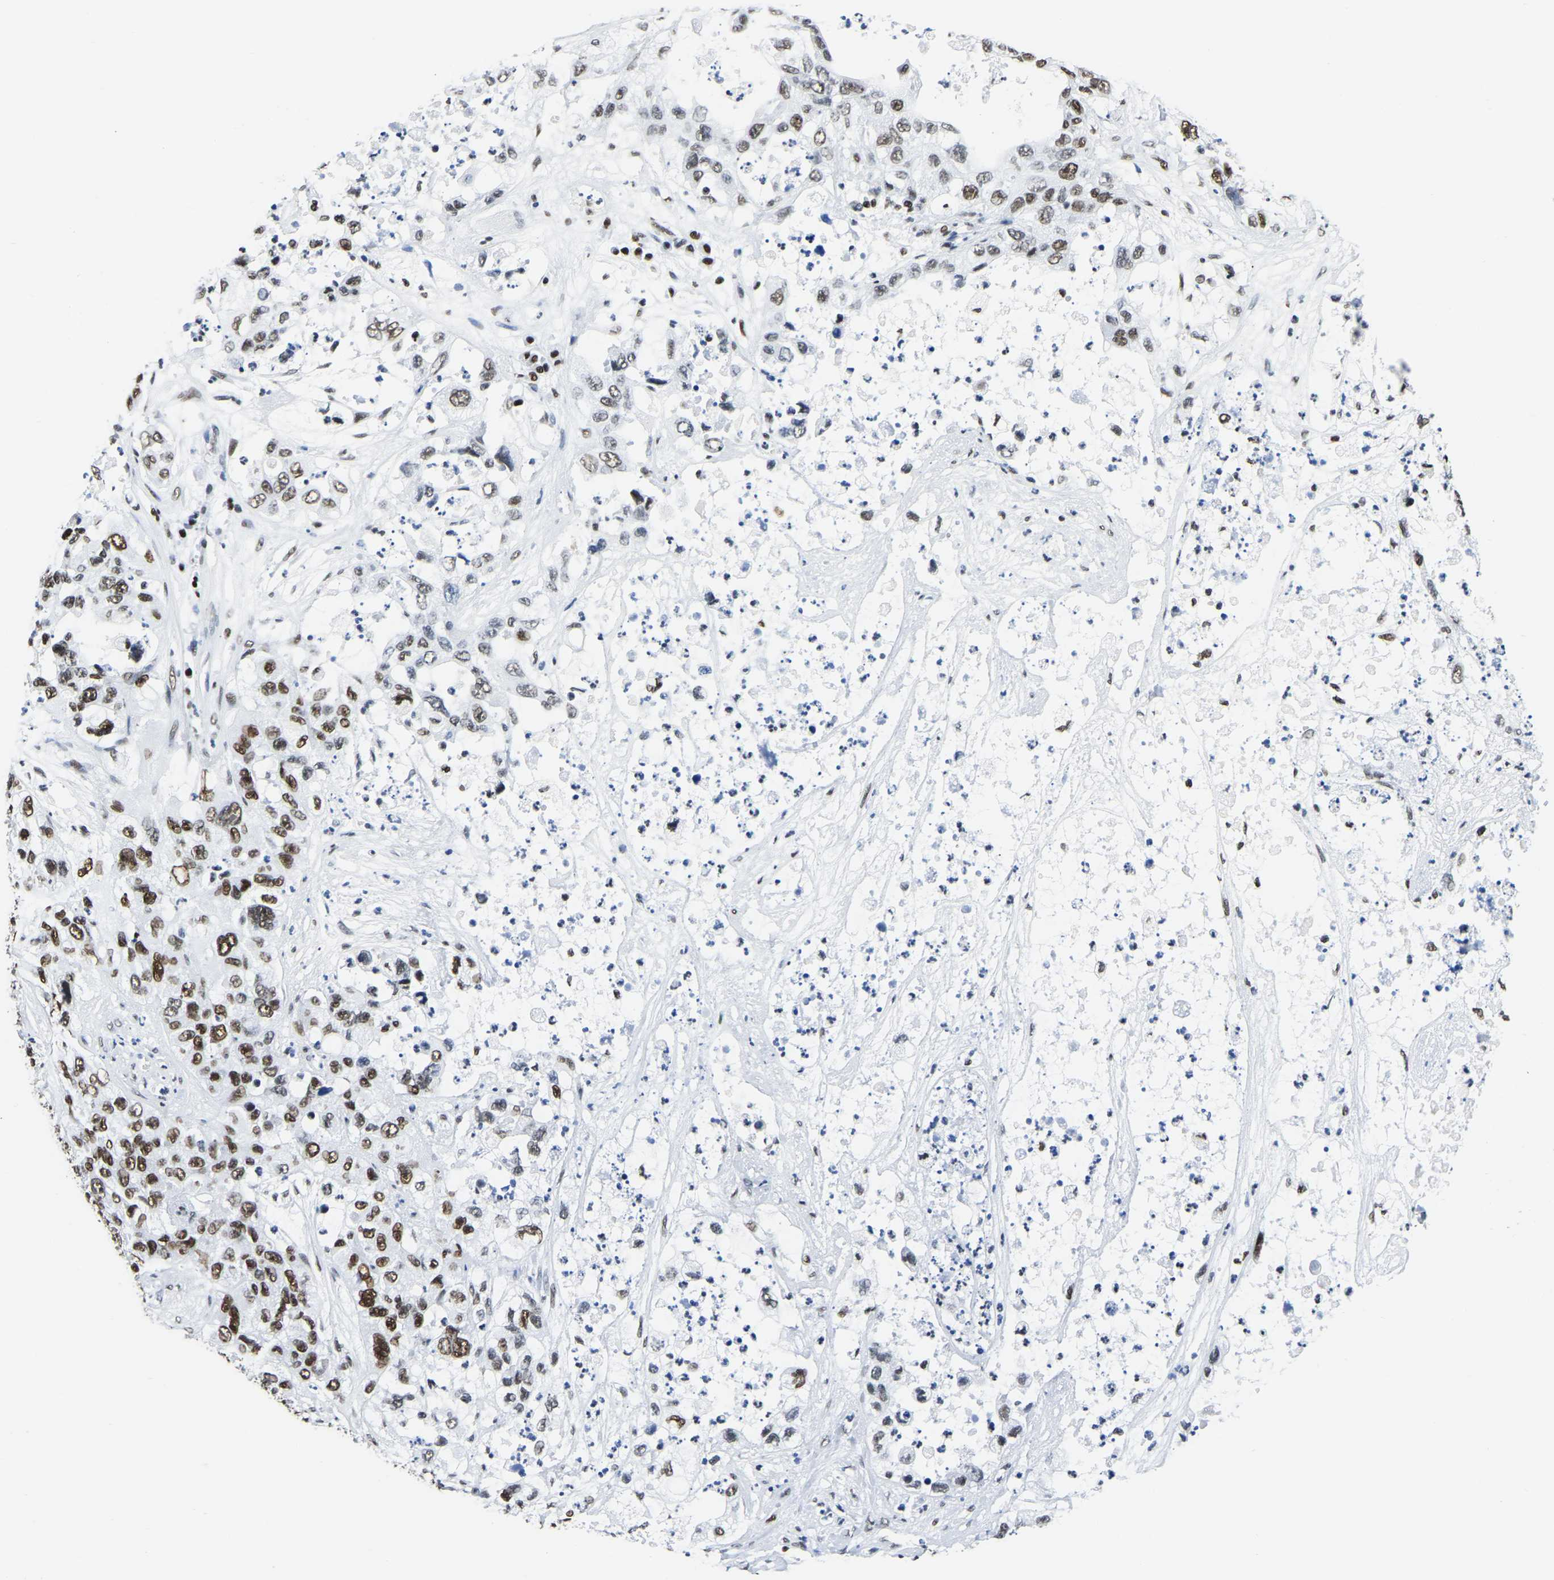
{"staining": {"intensity": "moderate", "quantity": ">75%", "location": "nuclear"}, "tissue": "pancreatic cancer", "cell_type": "Tumor cells", "image_type": "cancer", "snomed": [{"axis": "morphology", "description": "Adenocarcinoma, NOS"}, {"axis": "topography", "description": "Pancreas"}], "caption": "There is medium levels of moderate nuclear positivity in tumor cells of adenocarcinoma (pancreatic), as demonstrated by immunohistochemical staining (brown color).", "gene": "UBA1", "patient": {"sex": "female", "age": 78}}